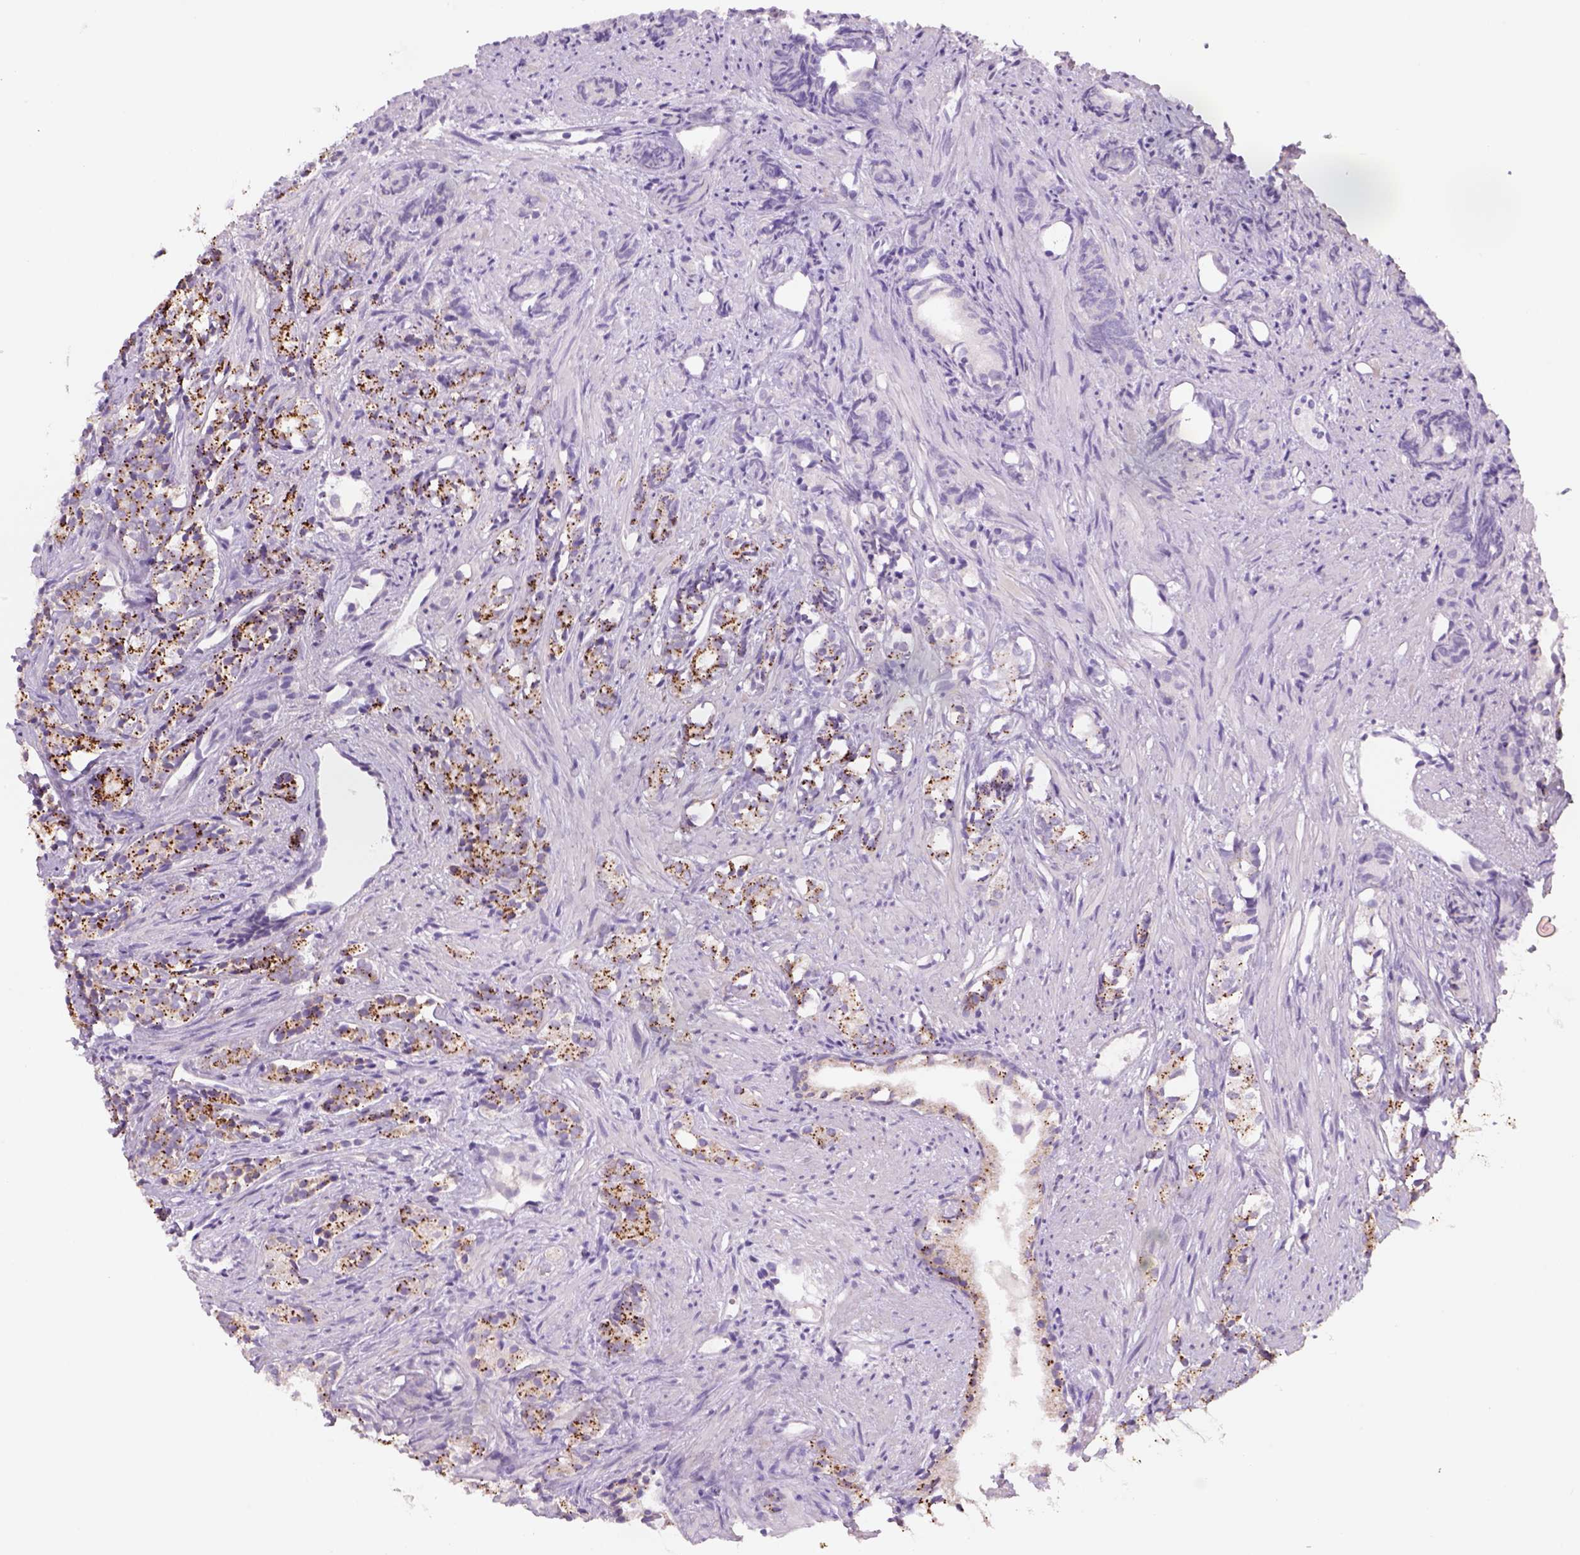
{"staining": {"intensity": "moderate", "quantity": "25%-75%", "location": "cytoplasmic/membranous"}, "tissue": "prostate cancer", "cell_type": "Tumor cells", "image_type": "cancer", "snomed": [{"axis": "morphology", "description": "Adenocarcinoma, High grade"}, {"axis": "topography", "description": "Prostate"}], "caption": "Approximately 25%-75% of tumor cells in human adenocarcinoma (high-grade) (prostate) demonstrate moderate cytoplasmic/membranous protein expression as visualized by brown immunohistochemical staining.", "gene": "ADGRV1", "patient": {"sex": "male", "age": 84}}